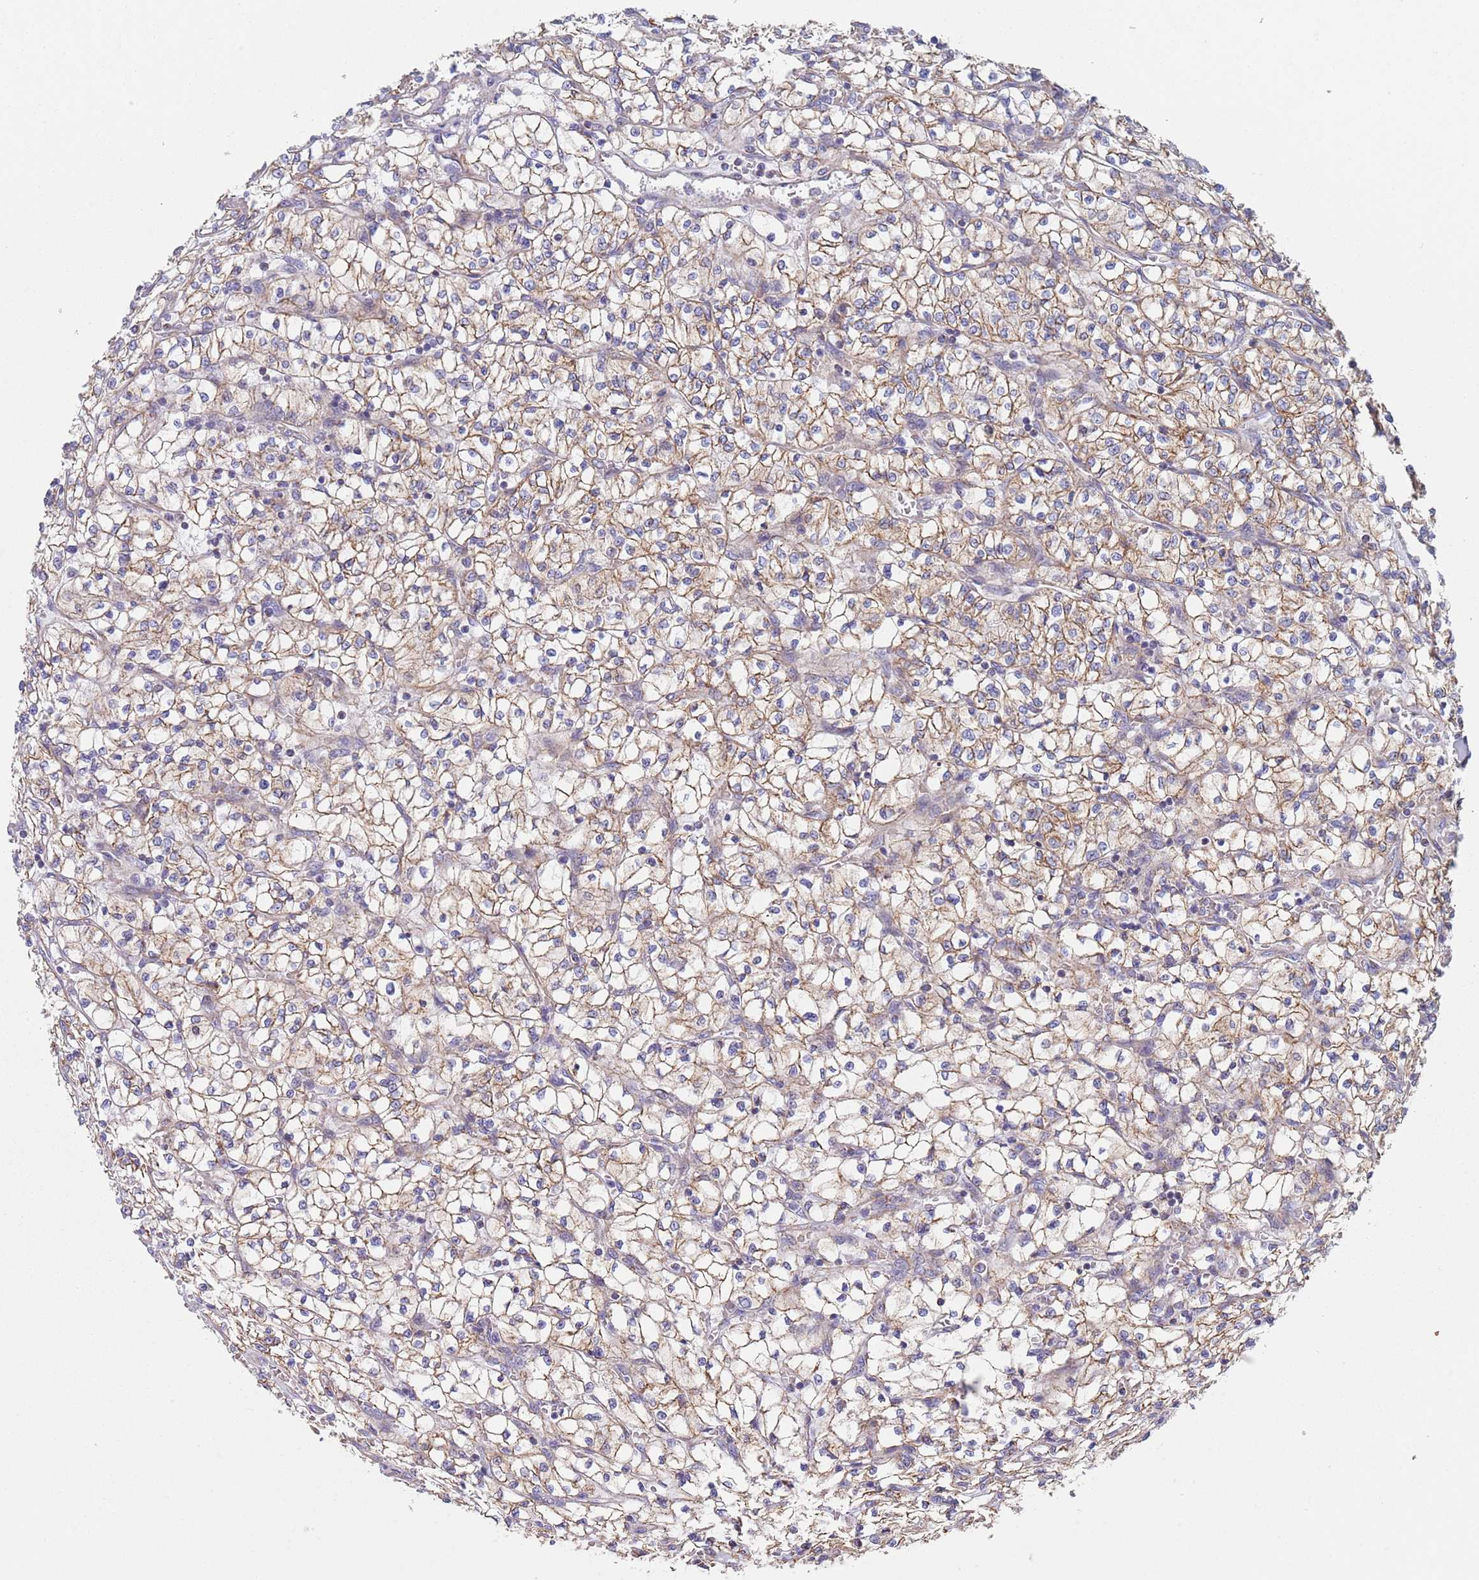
{"staining": {"intensity": "moderate", "quantity": "25%-75%", "location": "cytoplasmic/membranous"}, "tissue": "renal cancer", "cell_type": "Tumor cells", "image_type": "cancer", "snomed": [{"axis": "morphology", "description": "Adenocarcinoma, NOS"}, {"axis": "topography", "description": "Kidney"}], "caption": "Renal cancer tissue displays moderate cytoplasmic/membranous positivity in about 25%-75% of tumor cells", "gene": "PWWP3A", "patient": {"sex": "female", "age": 64}}